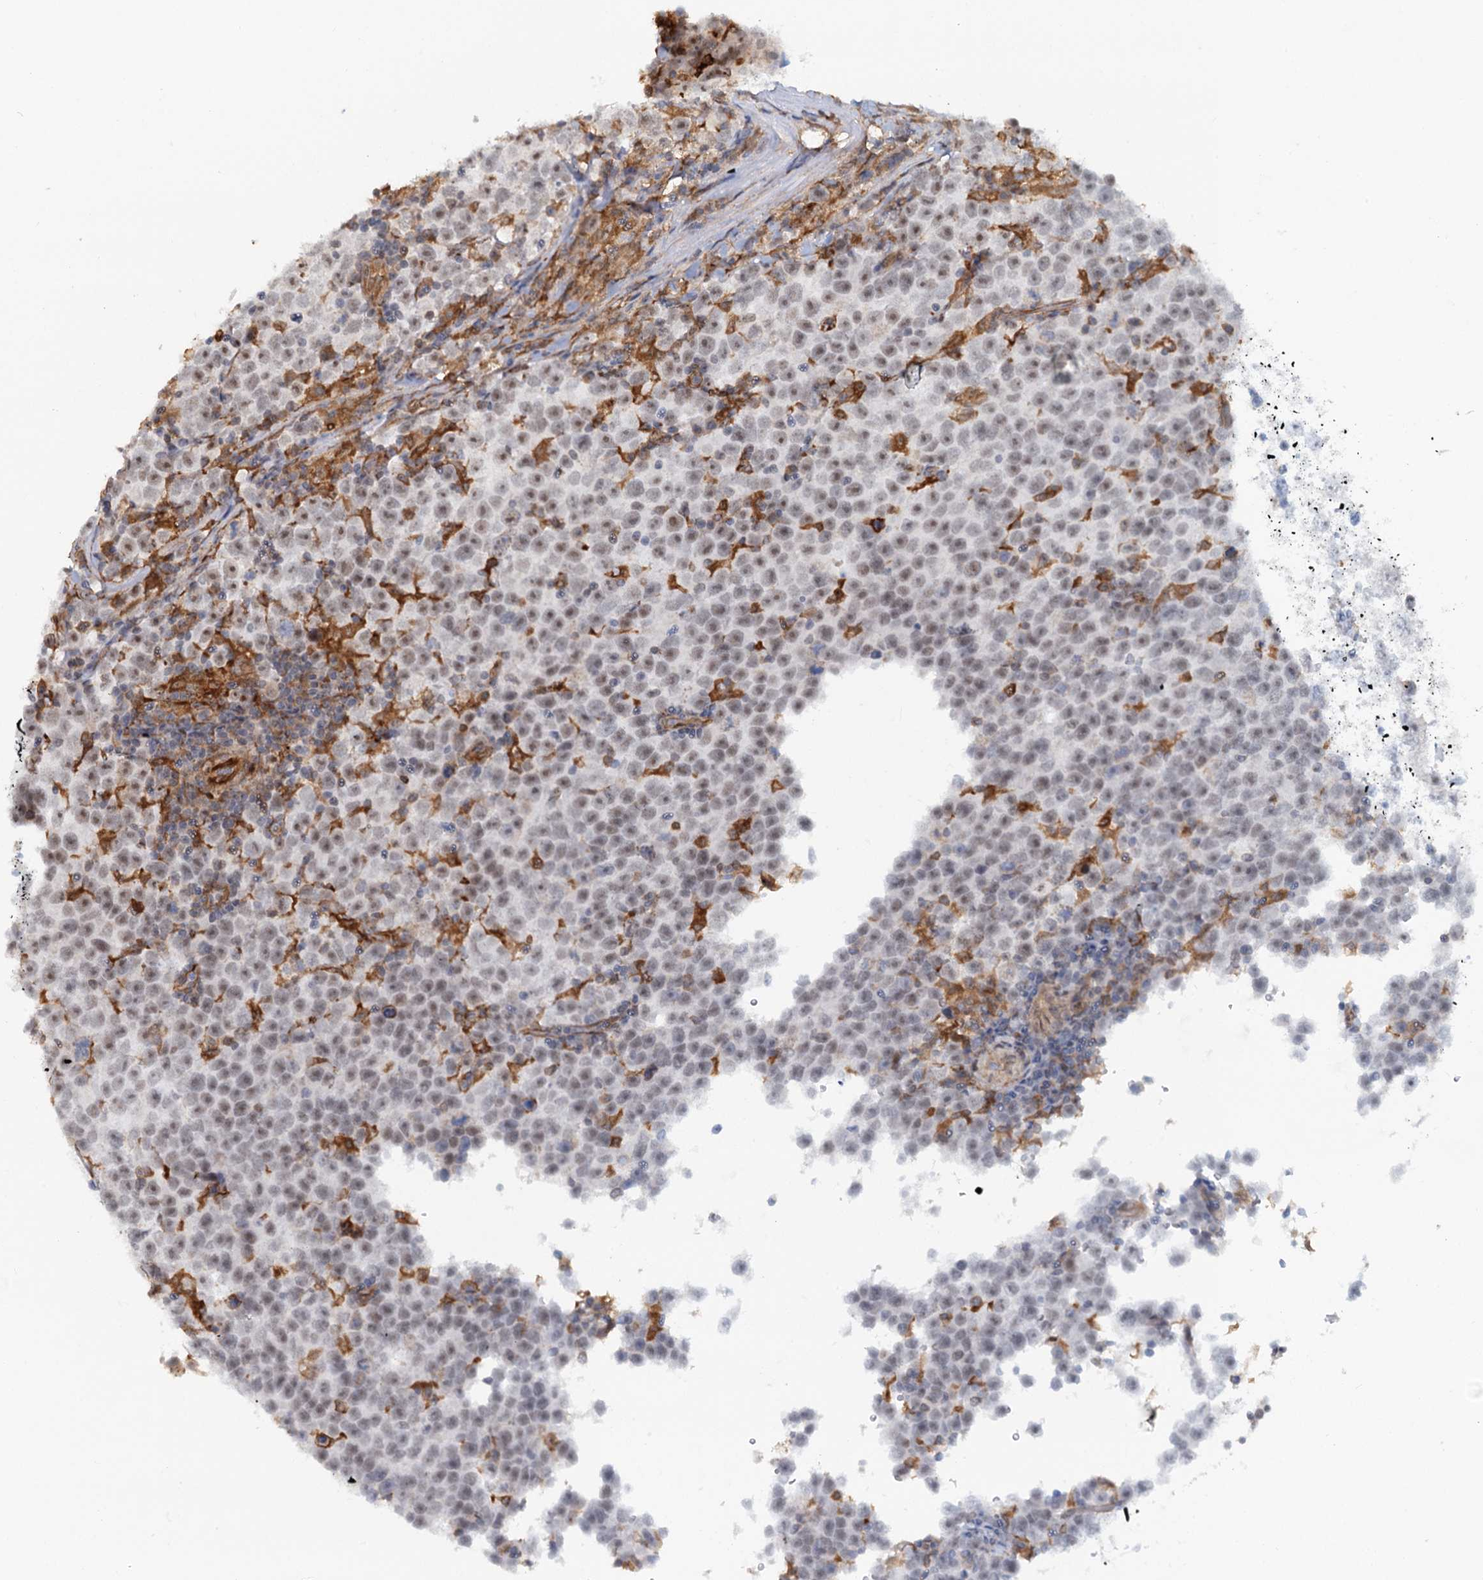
{"staining": {"intensity": "weak", "quantity": "25%-75%", "location": "nuclear"}, "tissue": "testis cancer", "cell_type": "Tumor cells", "image_type": "cancer", "snomed": [{"axis": "morphology", "description": "Normal tissue, NOS"}, {"axis": "morphology", "description": "Seminoma, NOS"}, {"axis": "topography", "description": "Testis"}], "caption": "Weak nuclear staining for a protein is seen in about 25%-75% of tumor cells of testis cancer using immunohistochemistry.", "gene": "C1D", "patient": {"sex": "male", "age": 43}}